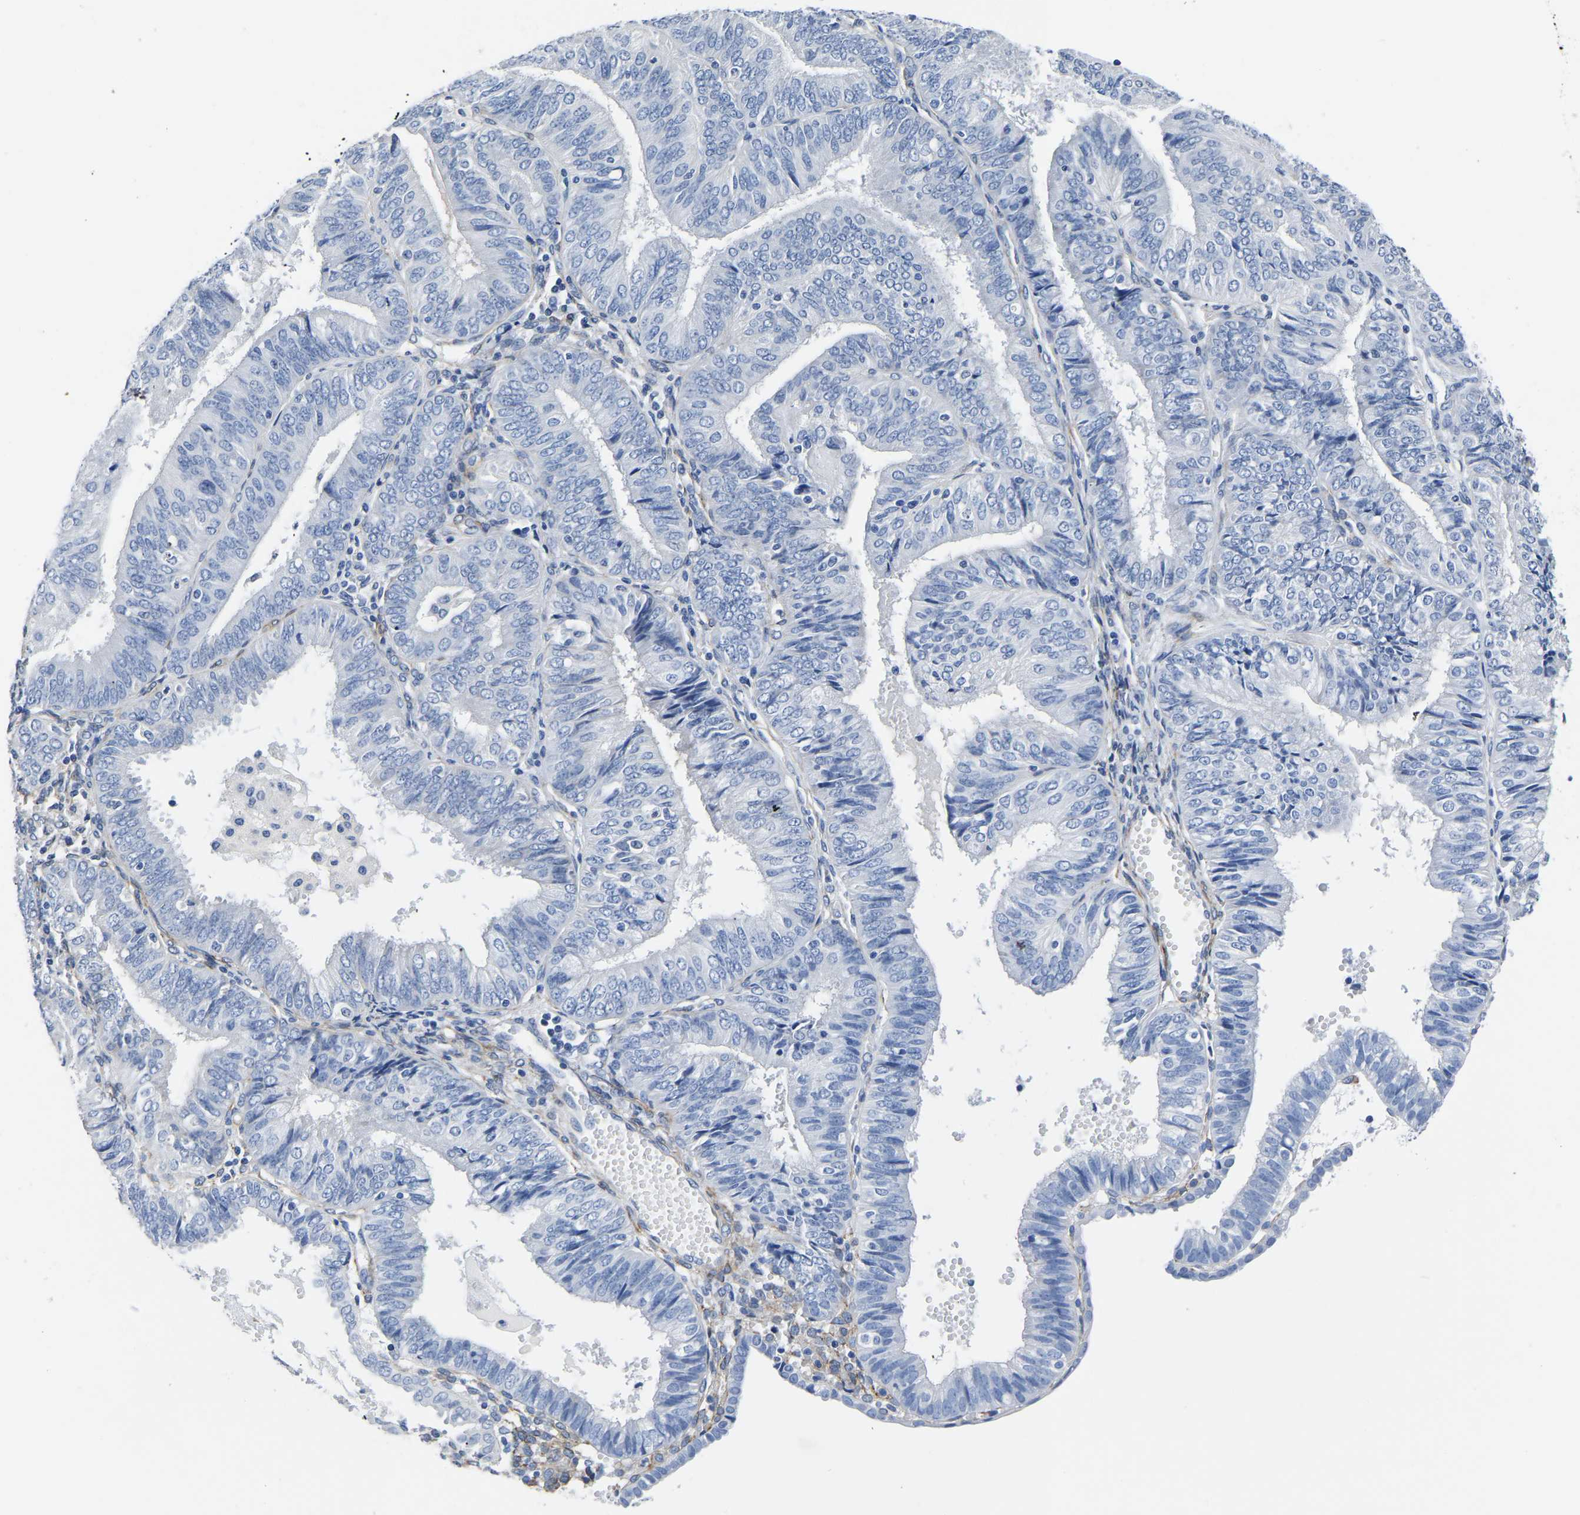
{"staining": {"intensity": "negative", "quantity": "none", "location": "none"}, "tissue": "endometrial cancer", "cell_type": "Tumor cells", "image_type": "cancer", "snomed": [{"axis": "morphology", "description": "Adenocarcinoma, NOS"}, {"axis": "topography", "description": "Endometrium"}], "caption": "There is no significant expression in tumor cells of endometrial cancer (adenocarcinoma).", "gene": "SLC45A3", "patient": {"sex": "female", "age": 58}}